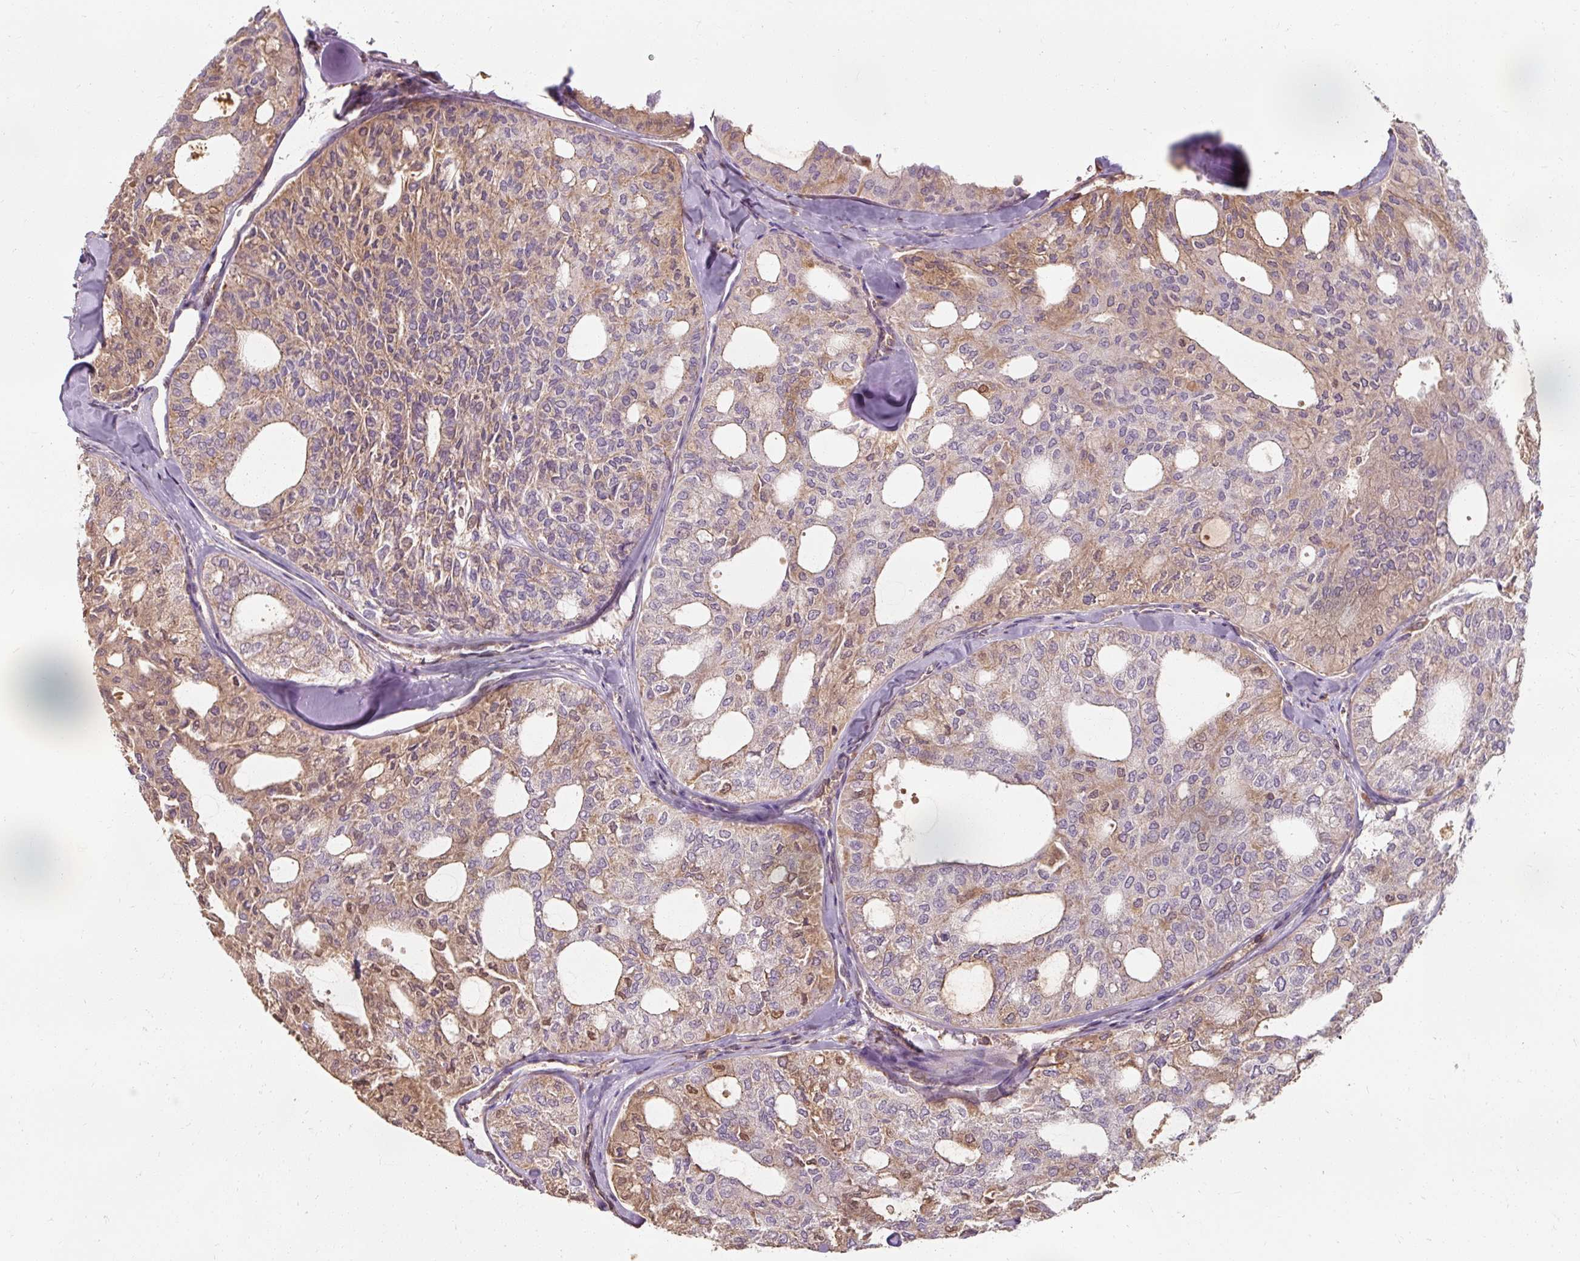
{"staining": {"intensity": "weak", "quantity": "25%-75%", "location": "cytoplasmic/membranous,nuclear"}, "tissue": "thyroid cancer", "cell_type": "Tumor cells", "image_type": "cancer", "snomed": [{"axis": "morphology", "description": "Follicular adenoma carcinoma, NOS"}, {"axis": "topography", "description": "Thyroid gland"}], "caption": "High-power microscopy captured an immunohistochemistry (IHC) histopathology image of follicular adenoma carcinoma (thyroid), revealing weak cytoplasmic/membranous and nuclear expression in about 25%-75% of tumor cells.", "gene": "TSEN54", "patient": {"sex": "male", "age": 75}}